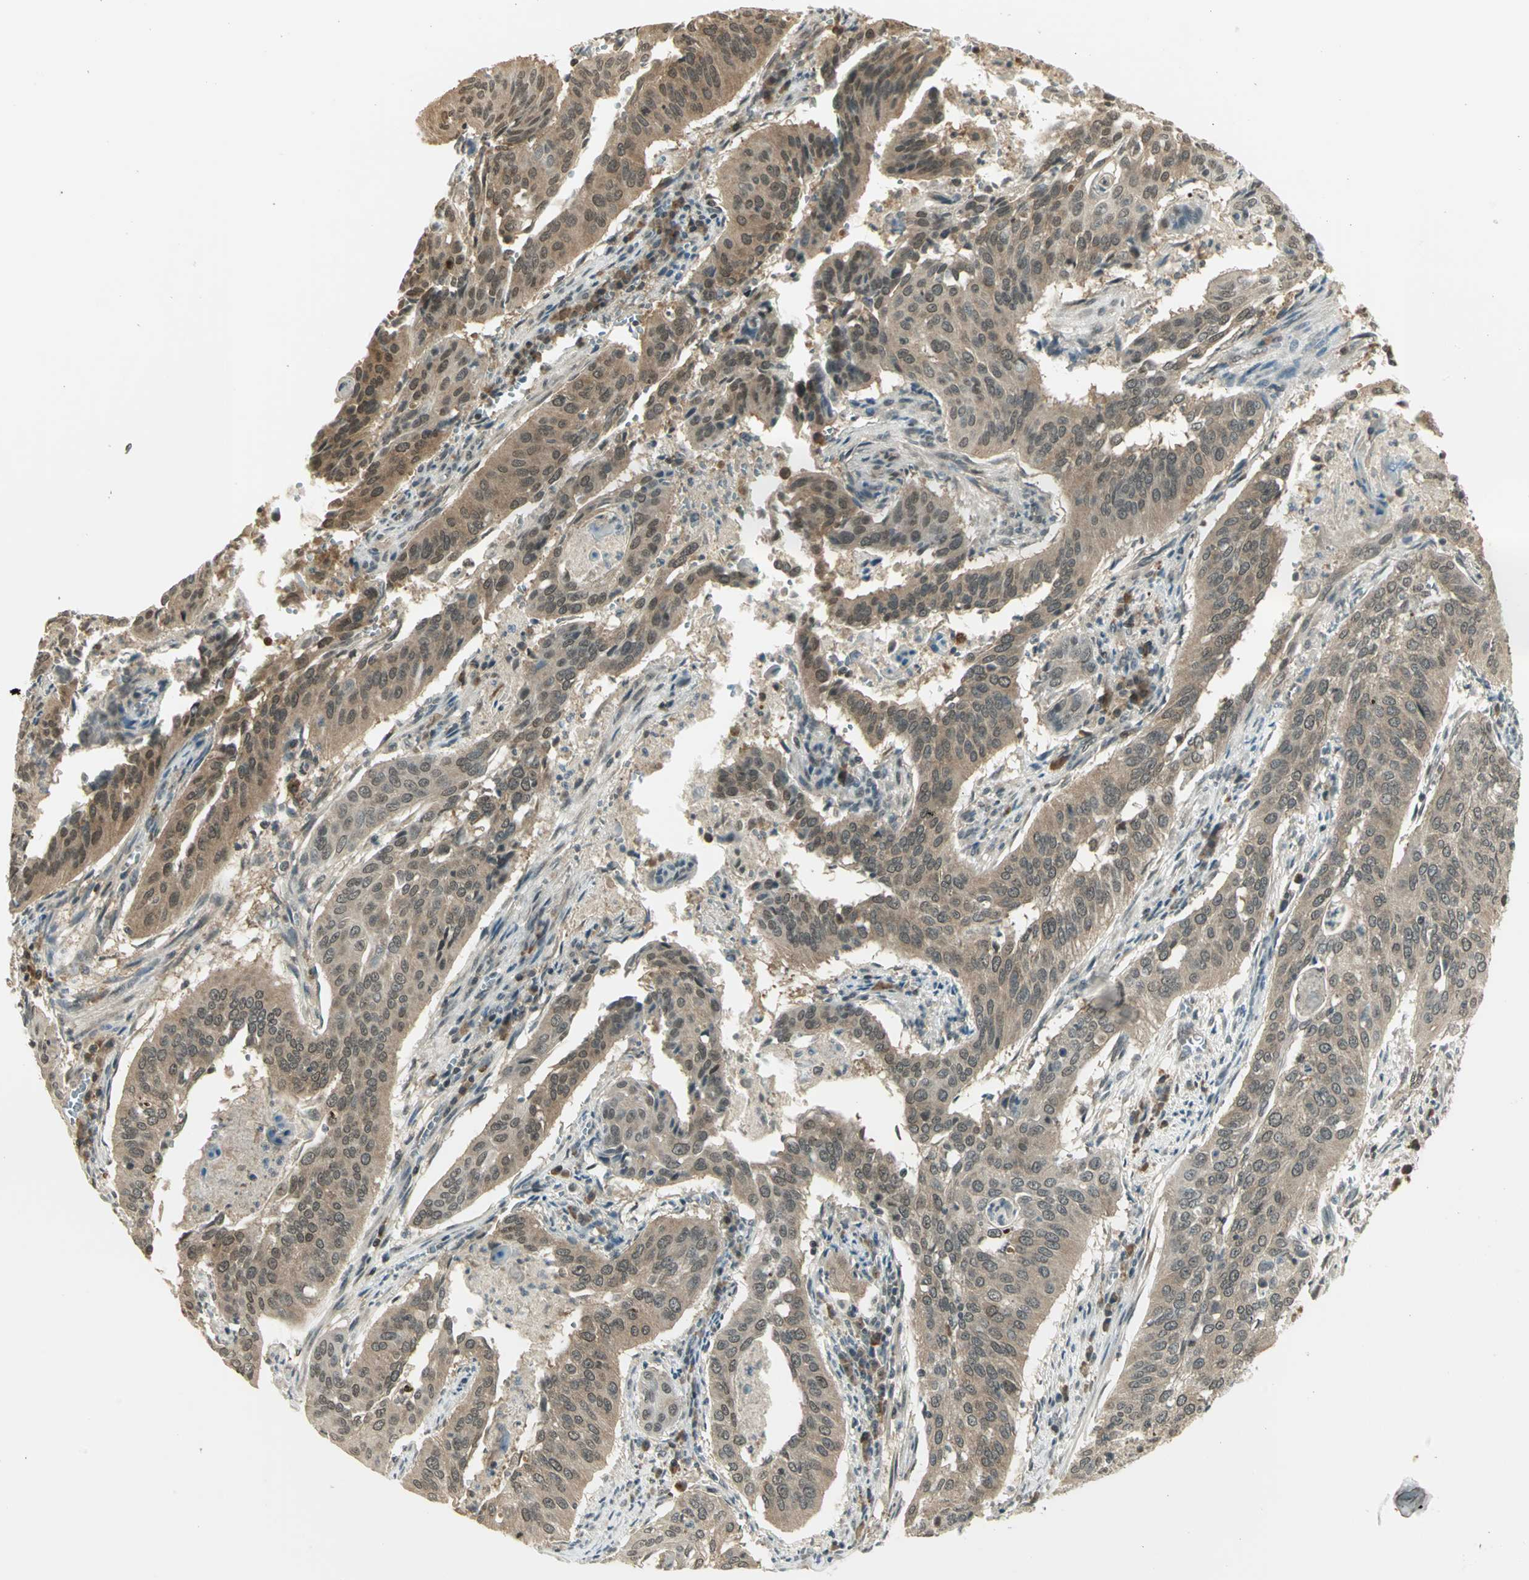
{"staining": {"intensity": "moderate", "quantity": ">75%", "location": "cytoplasmic/membranous"}, "tissue": "cervical cancer", "cell_type": "Tumor cells", "image_type": "cancer", "snomed": [{"axis": "morphology", "description": "Squamous cell carcinoma, NOS"}, {"axis": "topography", "description": "Cervix"}], "caption": "There is medium levels of moderate cytoplasmic/membranous expression in tumor cells of cervical cancer, as demonstrated by immunohistochemical staining (brown color).", "gene": "CDC34", "patient": {"sex": "female", "age": 39}}